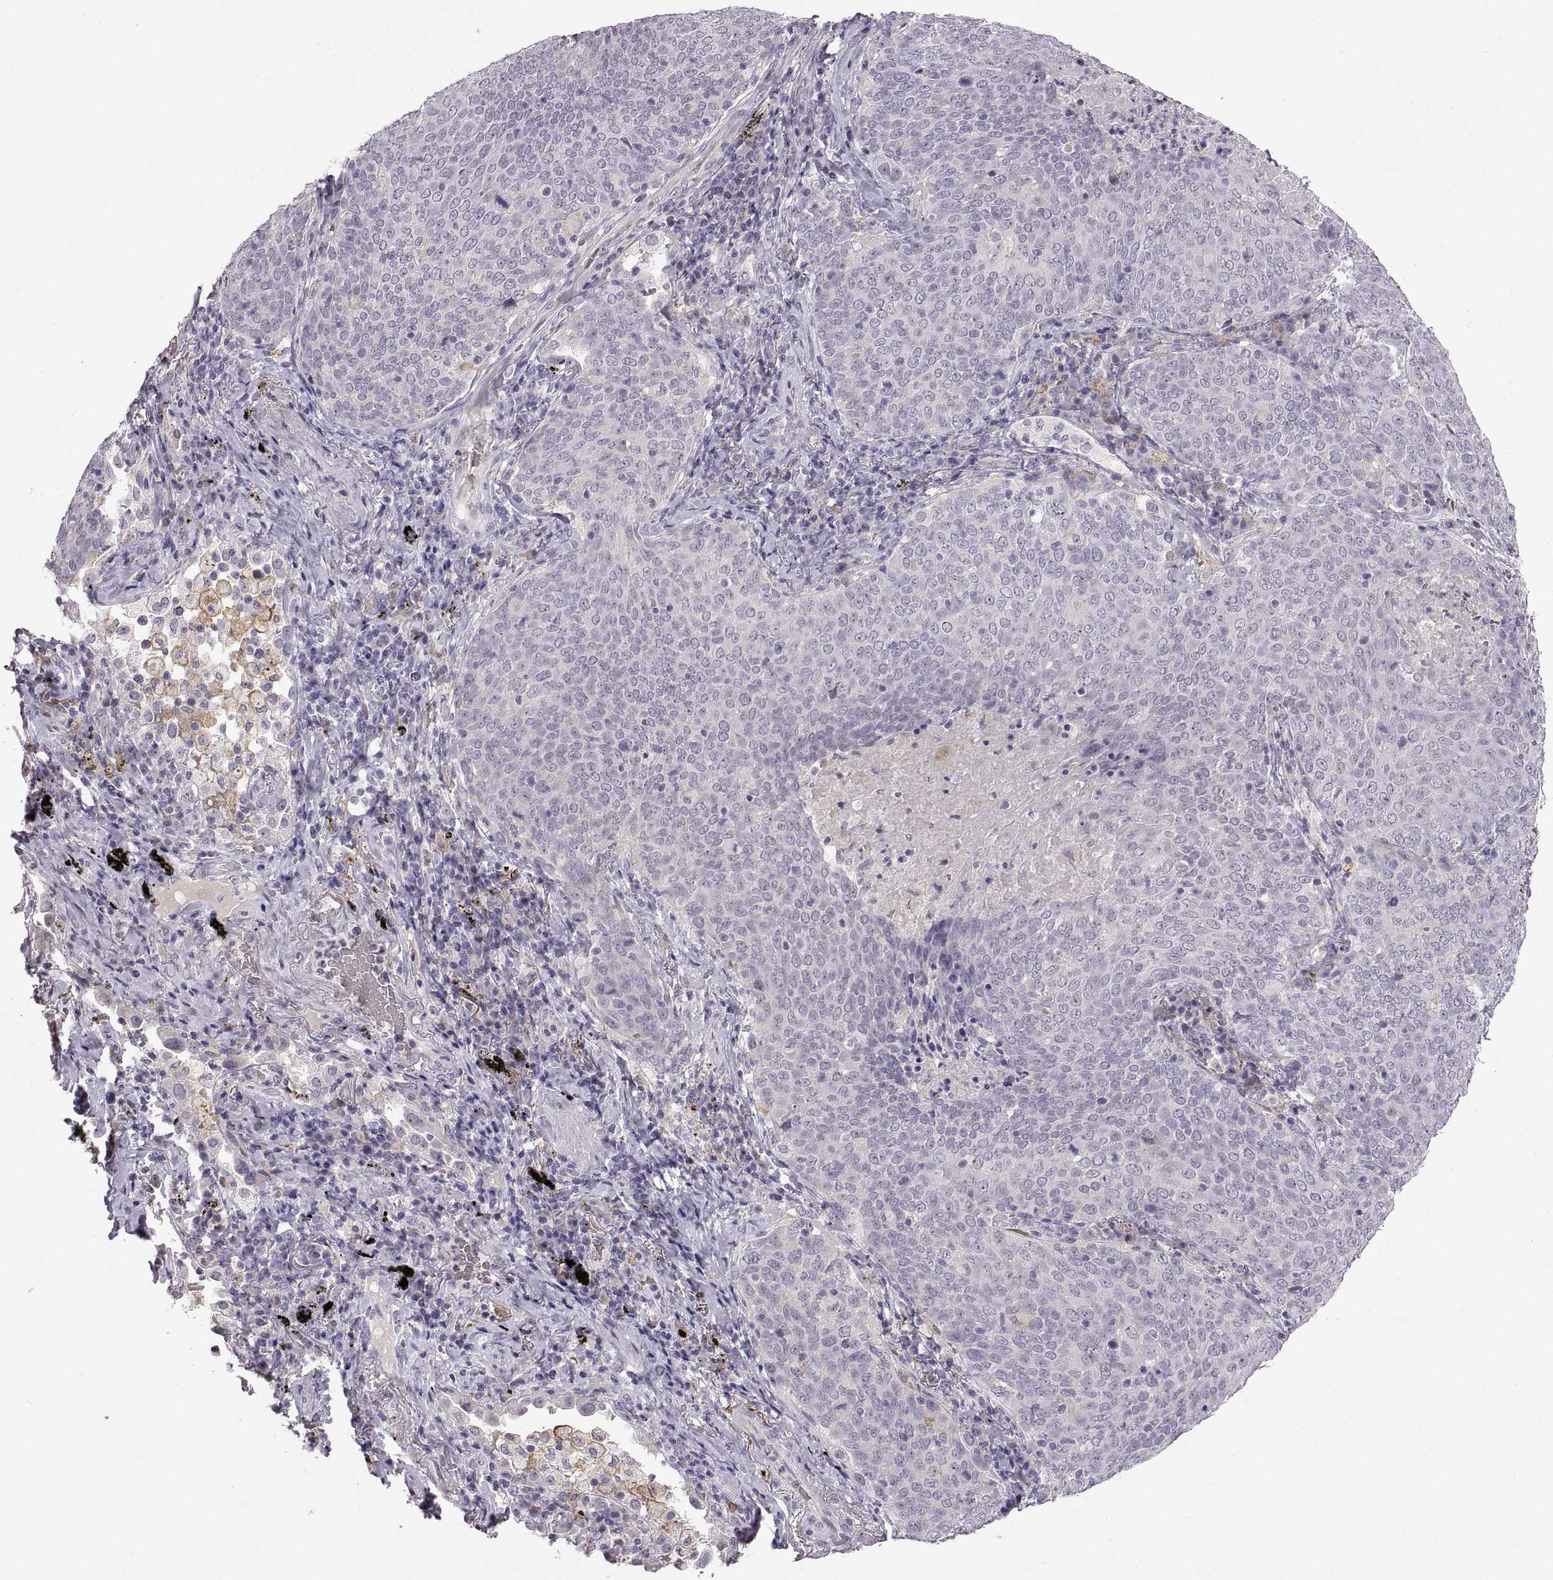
{"staining": {"intensity": "negative", "quantity": "none", "location": "none"}, "tissue": "lung cancer", "cell_type": "Tumor cells", "image_type": "cancer", "snomed": [{"axis": "morphology", "description": "Squamous cell carcinoma, NOS"}, {"axis": "topography", "description": "Lung"}], "caption": "Protein analysis of lung cancer exhibits no significant positivity in tumor cells.", "gene": "MEIOC", "patient": {"sex": "male", "age": 82}}